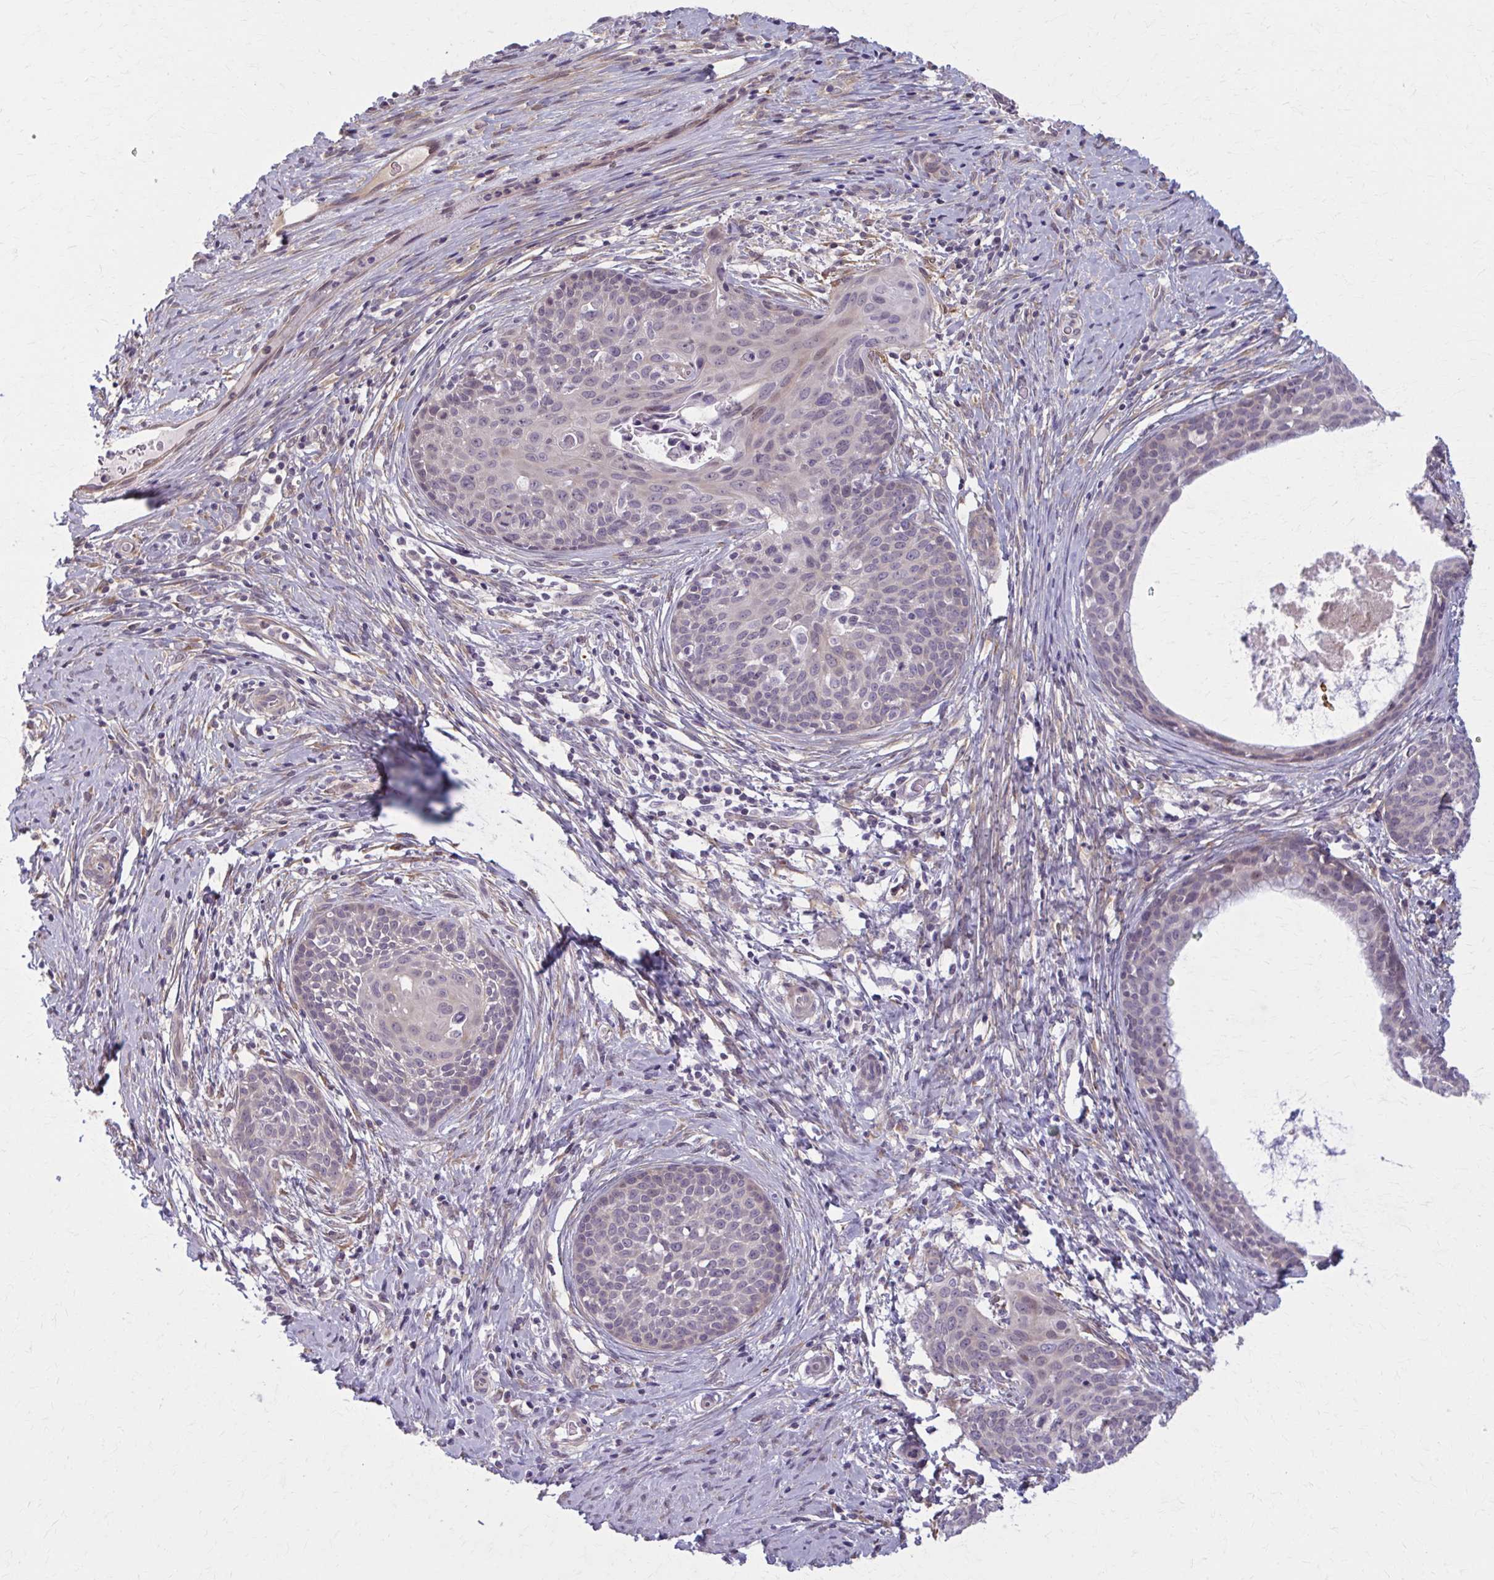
{"staining": {"intensity": "negative", "quantity": "none", "location": "none"}, "tissue": "cervical cancer", "cell_type": "Tumor cells", "image_type": "cancer", "snomed": [{"axis": "morphology", "description": "Squamous cell carcinoma, NOS"}, {"axis": "morphology", "description": "Adenocarcinoma, NOS"}, {"axis": "topography", "description": "Cervix"}], "caption": "High power microscopy image of an immunohistochemistry photomicrograph of cervical cancer (adenocarcinoma), revealing no significant staining in tumor cells.", "gene": "NUMBL", "patient": {"sex": "female", "age": 52}}